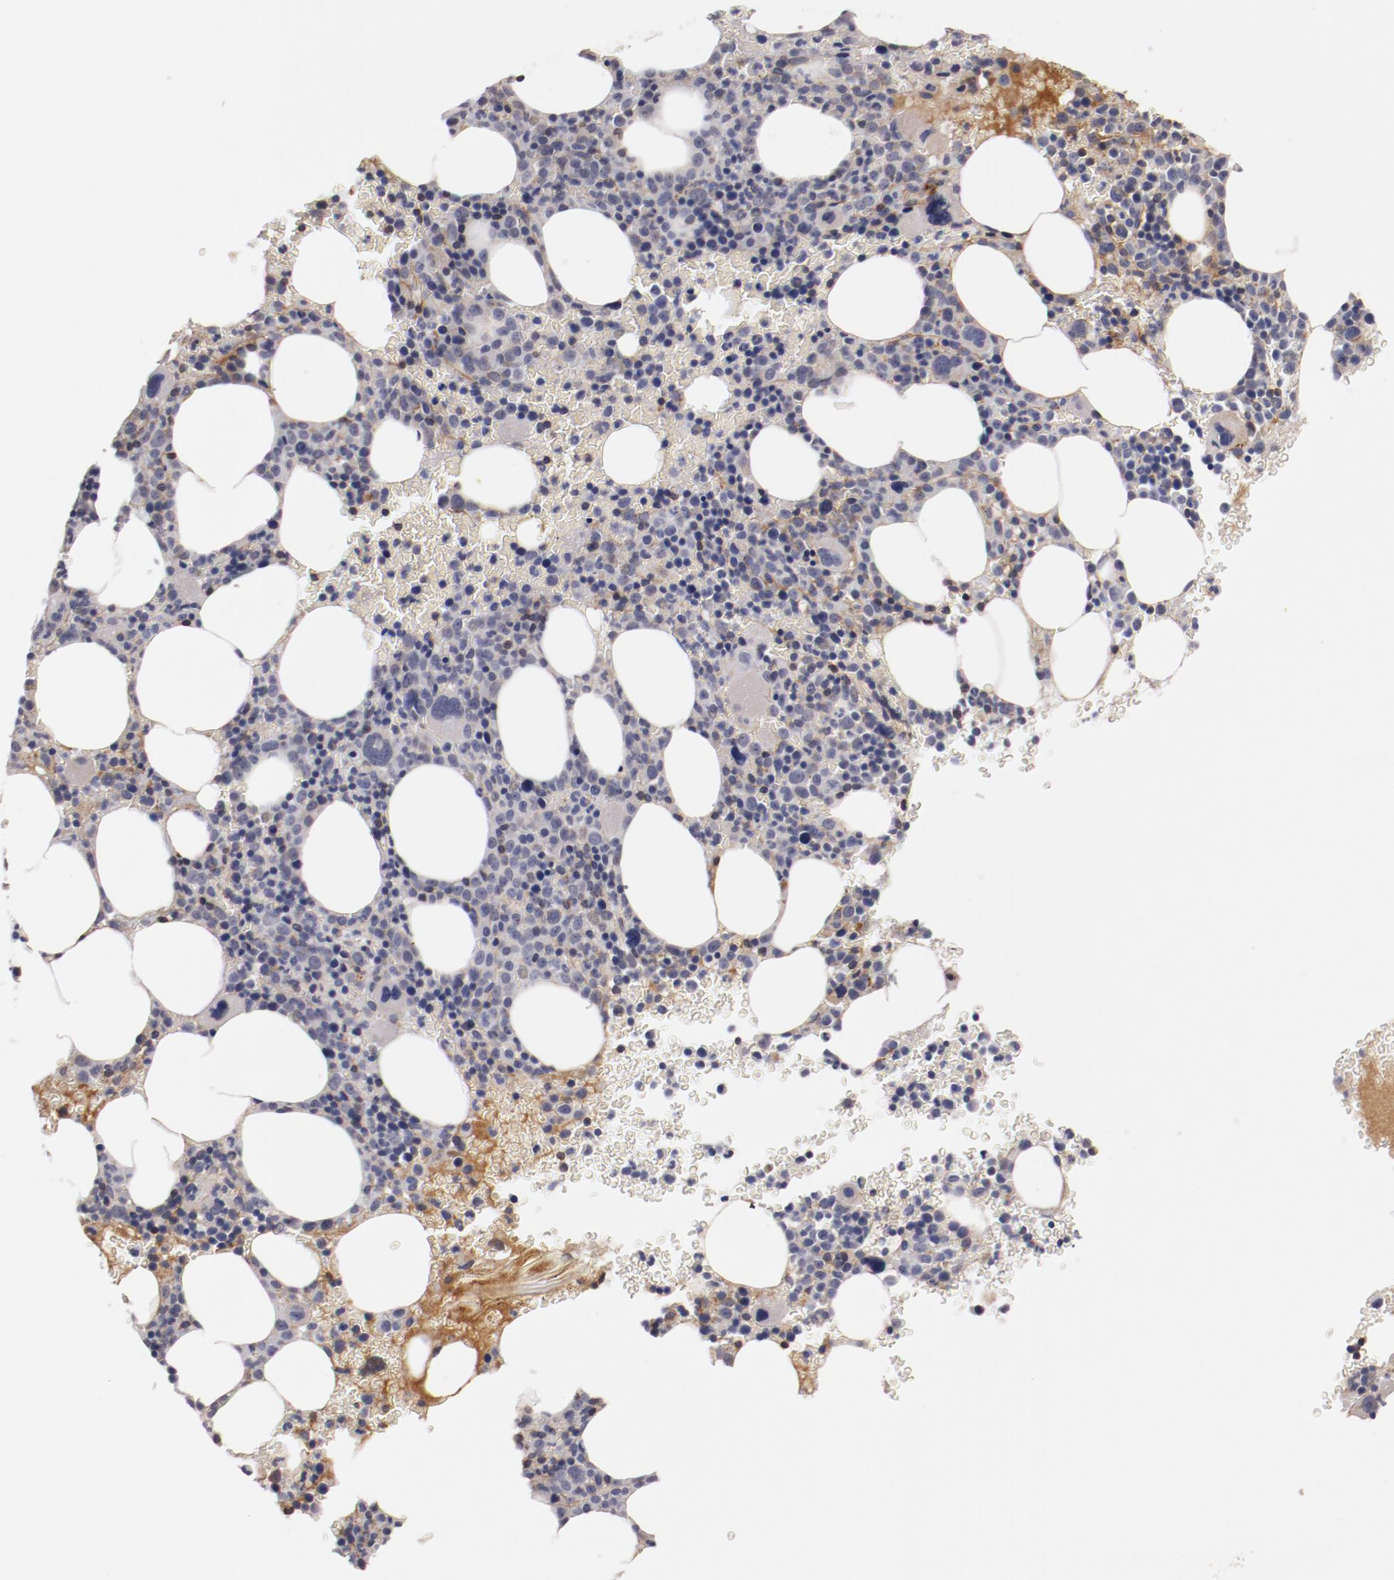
{"staining": {"intensity": "negative", "quantity": "none", "location": "none"}, "tissue": "bone marrow", "cell_type": "Hematopoietic cells", "image_type": "normal", "snomed": [{"axis": "morphology", "description": "Normal tissue, NOS"}, {"axis": "topography", "description": "Bone marrow"}], "caption": "Immunohistochemistry (IHC) histopathology image of normal bone marrow: bone marrow stained with DAB demonstrates no significant protein expression in hematopoietic cells.", "gene": "MBL2", "patient": {"sex": "male", "age": 68}}